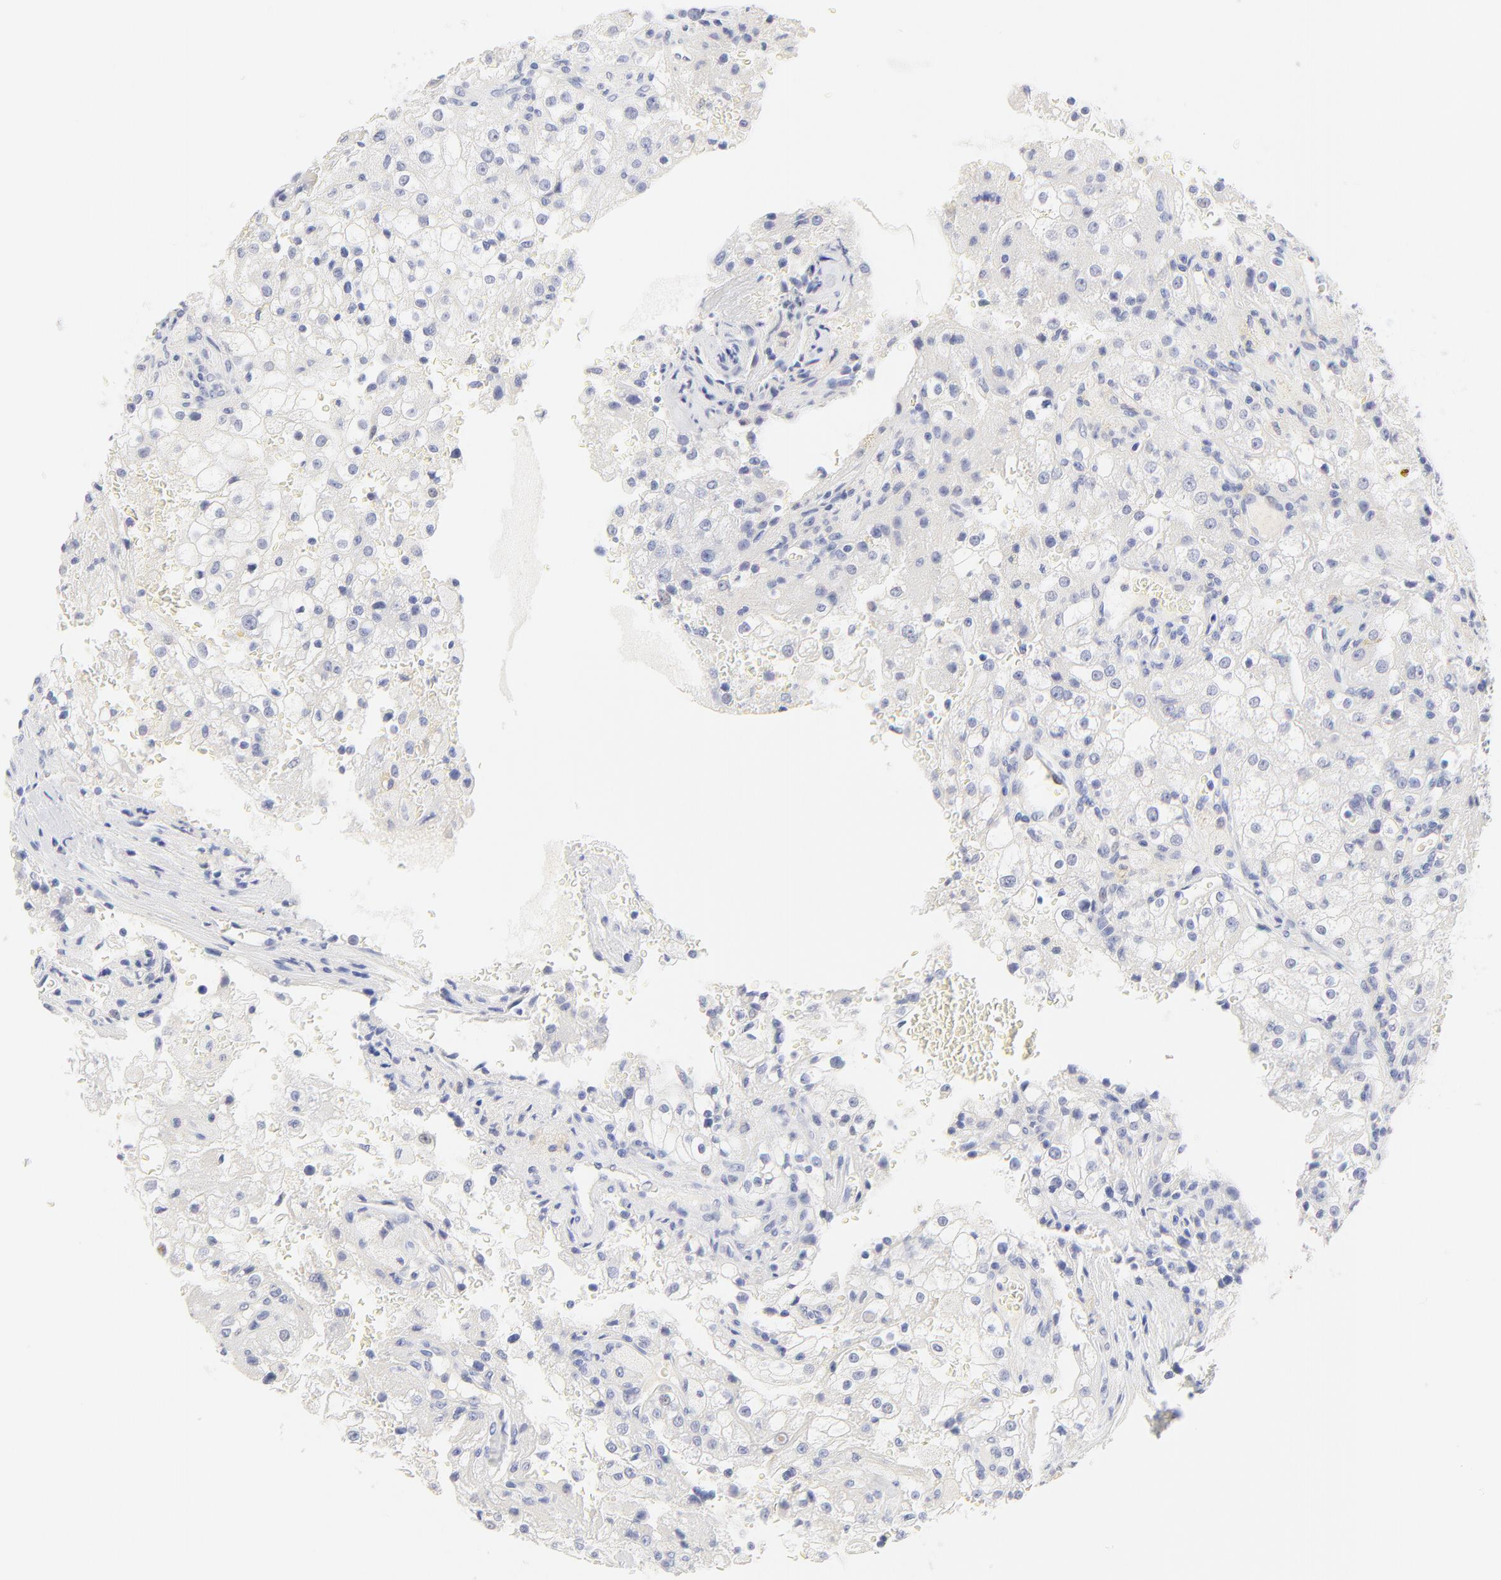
{"staining": {"intensity": "negative", "quantity": "none", "location": "none"}, "tissue": "renal cancer", "cell_type": "Tumor cells", "image_type": "cancer", "snomed": [{"axis": "morphology", "description": "Adenocarcinoma, NOS"}, {"axis": "topography", "description": "Kidney"}], "caption": "Immunohistochemical staining of human renal cancer demonstrates no significant expression in tumor cells.", "gene": "SULT4A1", "patient": {"sex": "female", "age": 74}}